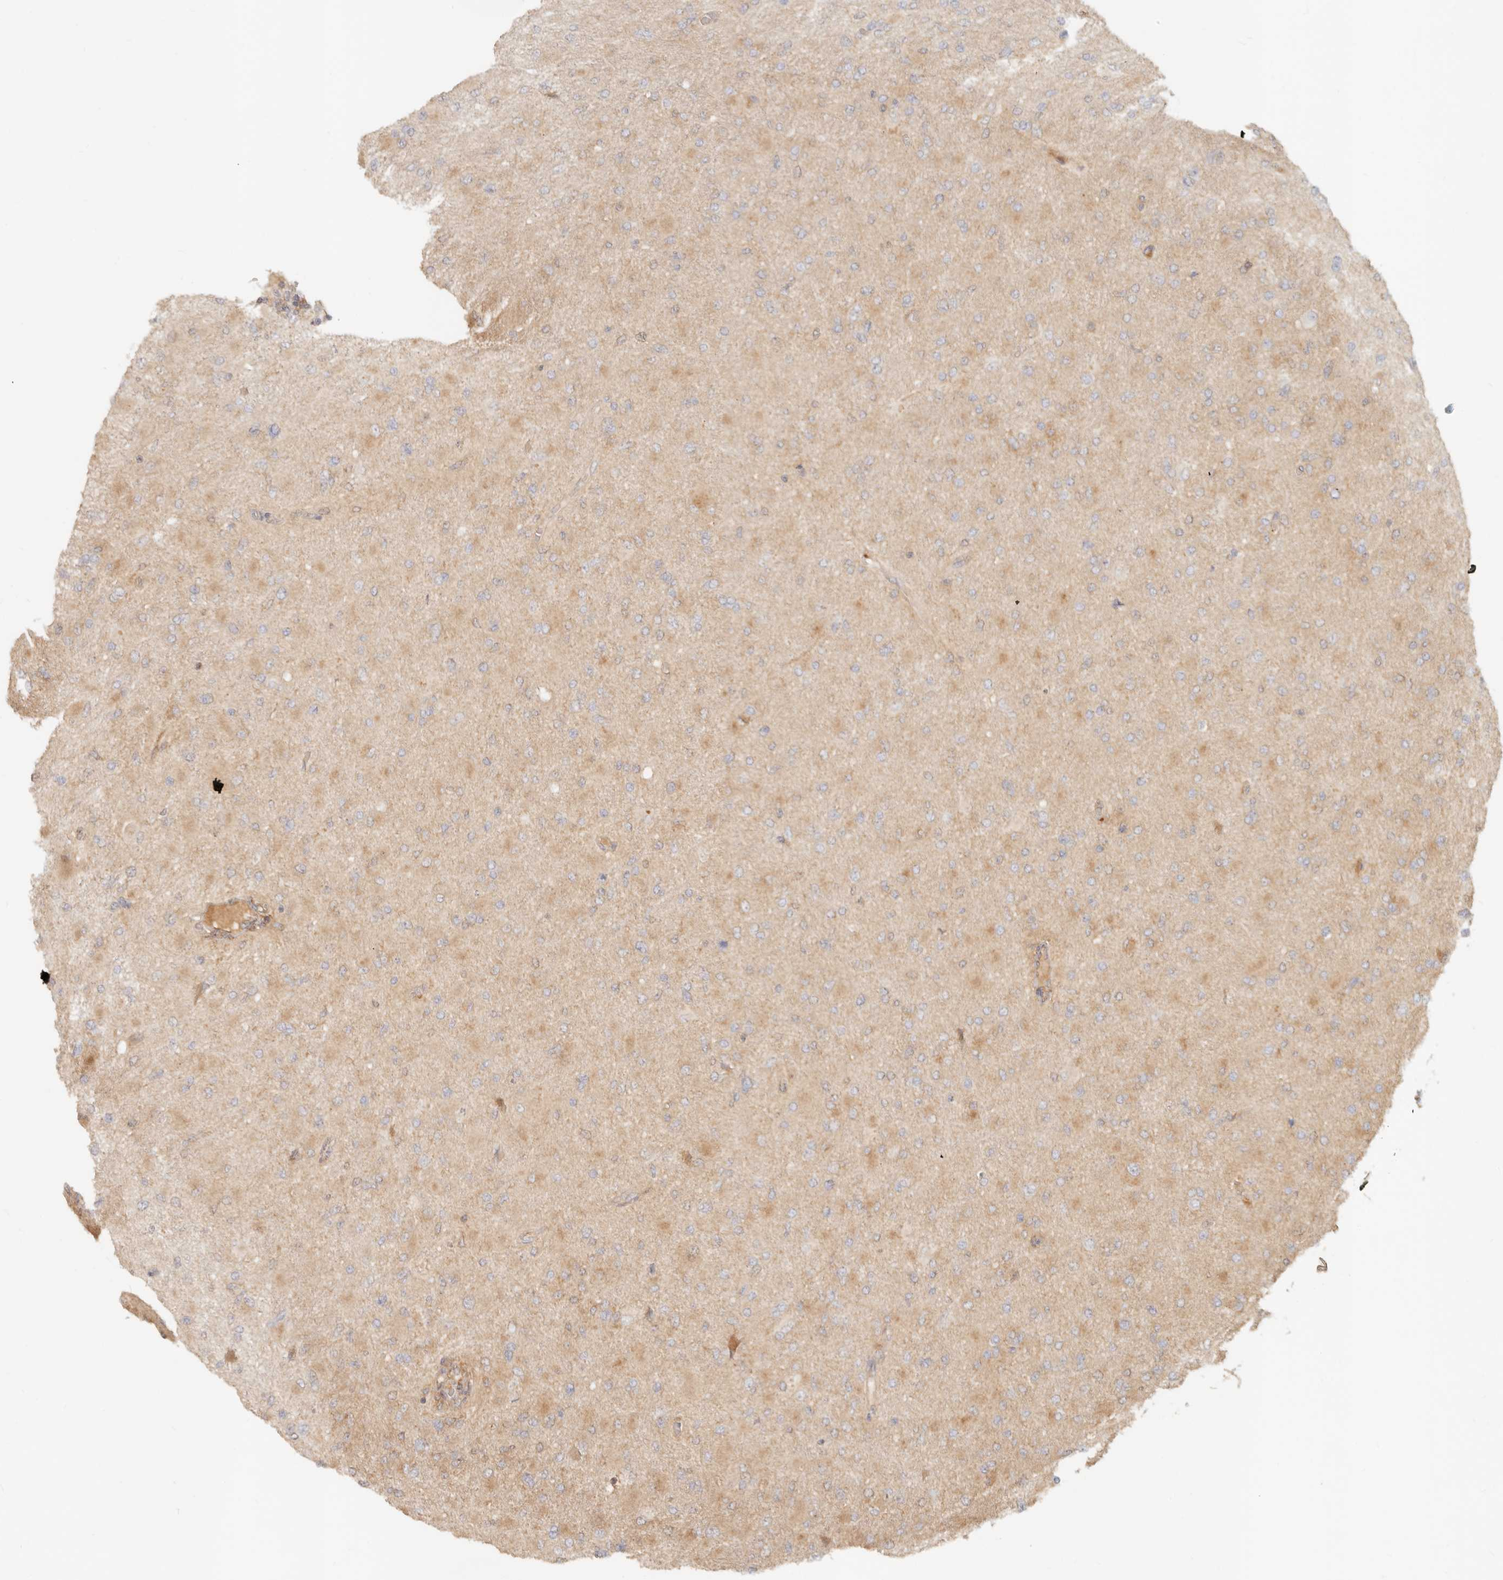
{"staining": {"intensity": "weak", "quantity": "25%-75%", "location": "cytoplasmic/membranous"}, "tissue": "glioma", "cell_type": "Tumor cells", "image_type": "cancer", "snomed": [{"axis": "morphology", "description": "Glioma, malignant, High grade"}, {"axis": "topography", "description": "Cerebral cortex"}], "caption": "Immunohistochemistry of malignant high-grade glioma exhibits low levels of weak cytoplasmic/membranous positivity in about 25%-75% of tumor cells.", "gene": "NECAP2", "patient": {"sex": "female", "age": 36}}